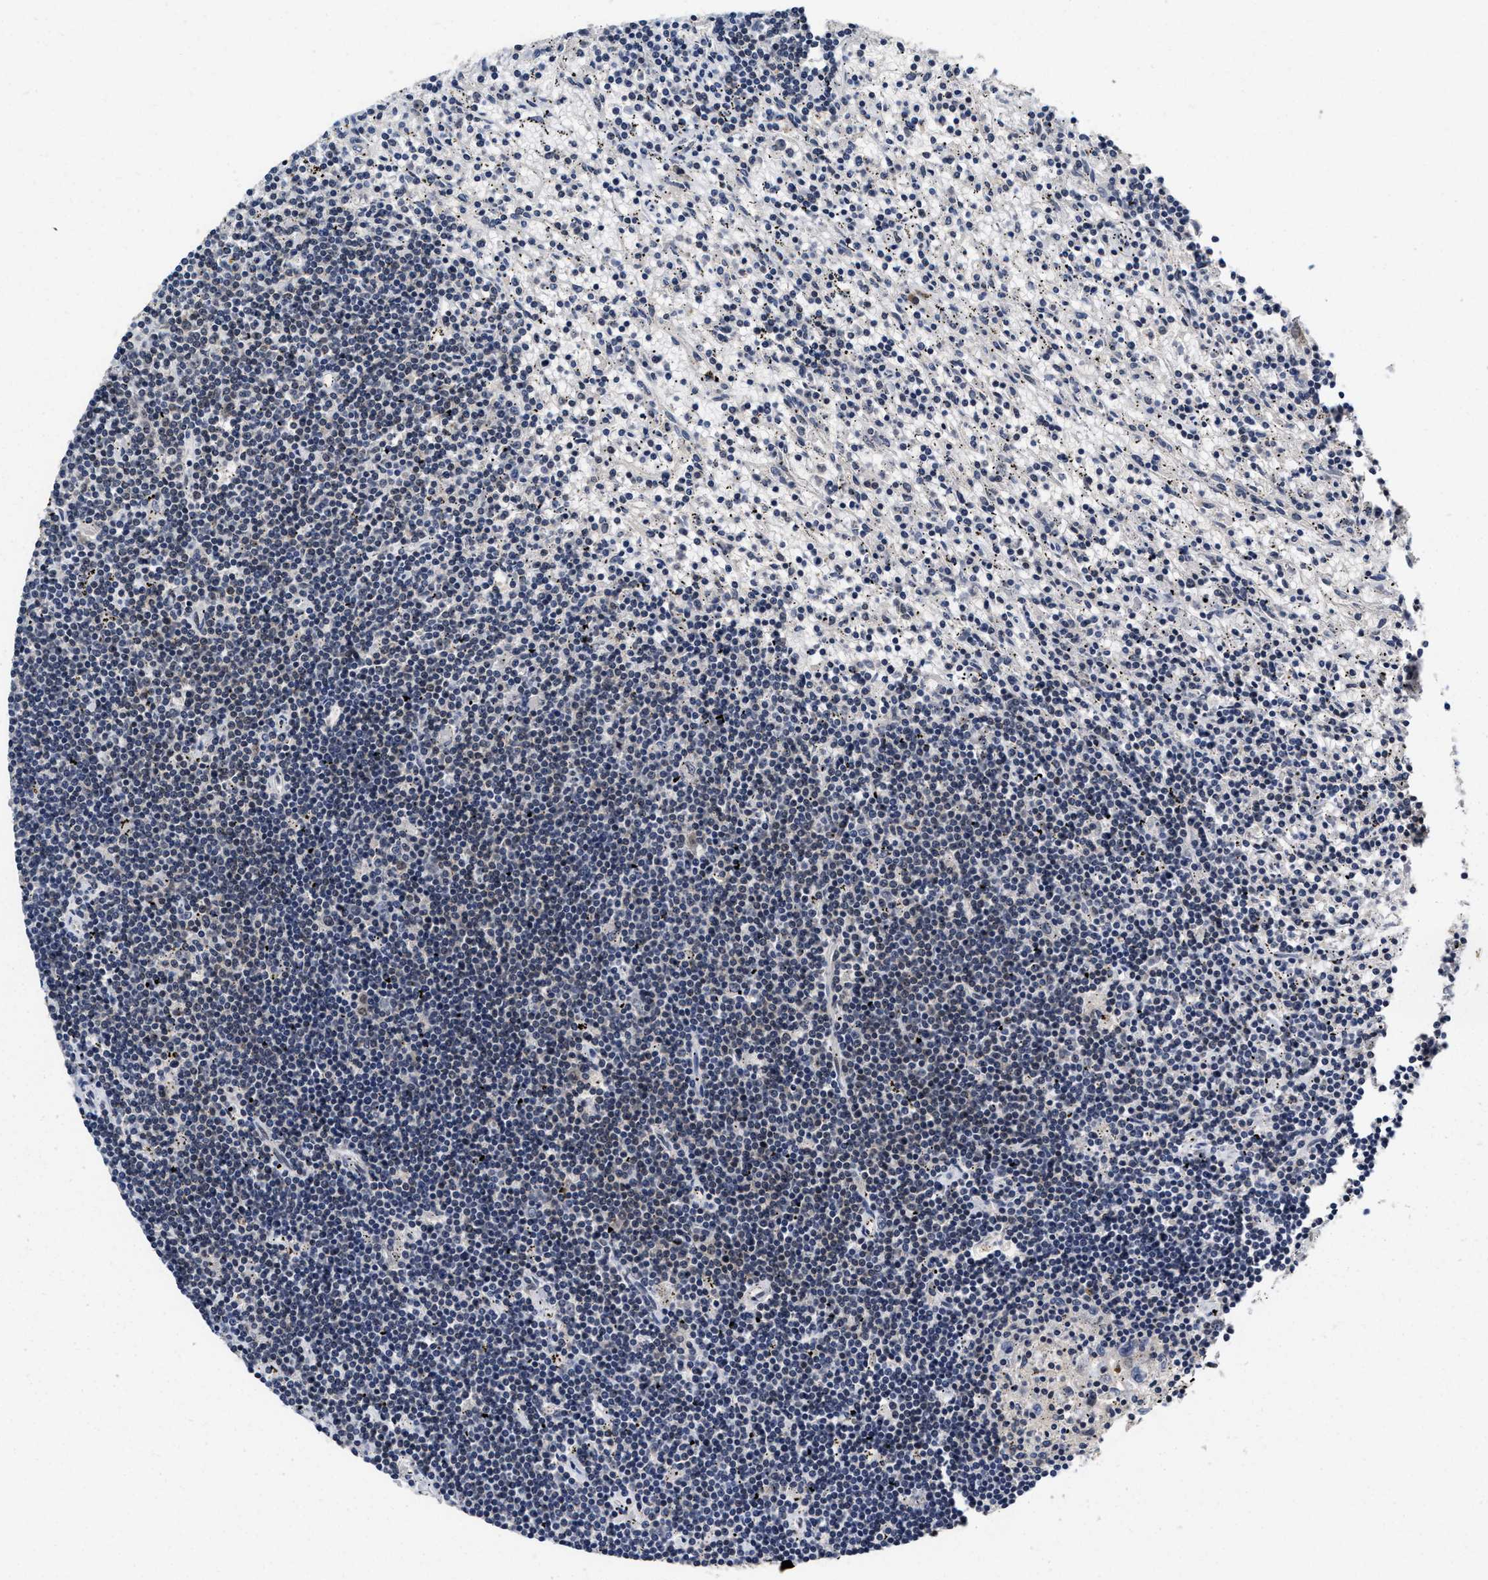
{"staining": {"intensity": "negative", "quantity": "none", "location": "none"}, "tissue": "lymphoma", "cell_type": "Tumor cells", "image_type": "cancer", "snomed": [{"axis": "morphology", "description": "Malignant lymphoma, non-Hodgkin's type, Low grade"}, {"axis": "topography", "description": "Spleen"}], "caption": "There is no significant staining in tumor cells of malignant lymphoma, non-Hodgkin's type (low-grade). Nuclei are stained in blue.", "gene": "INIP", "patient": {"sex": "male", "age": 76}}